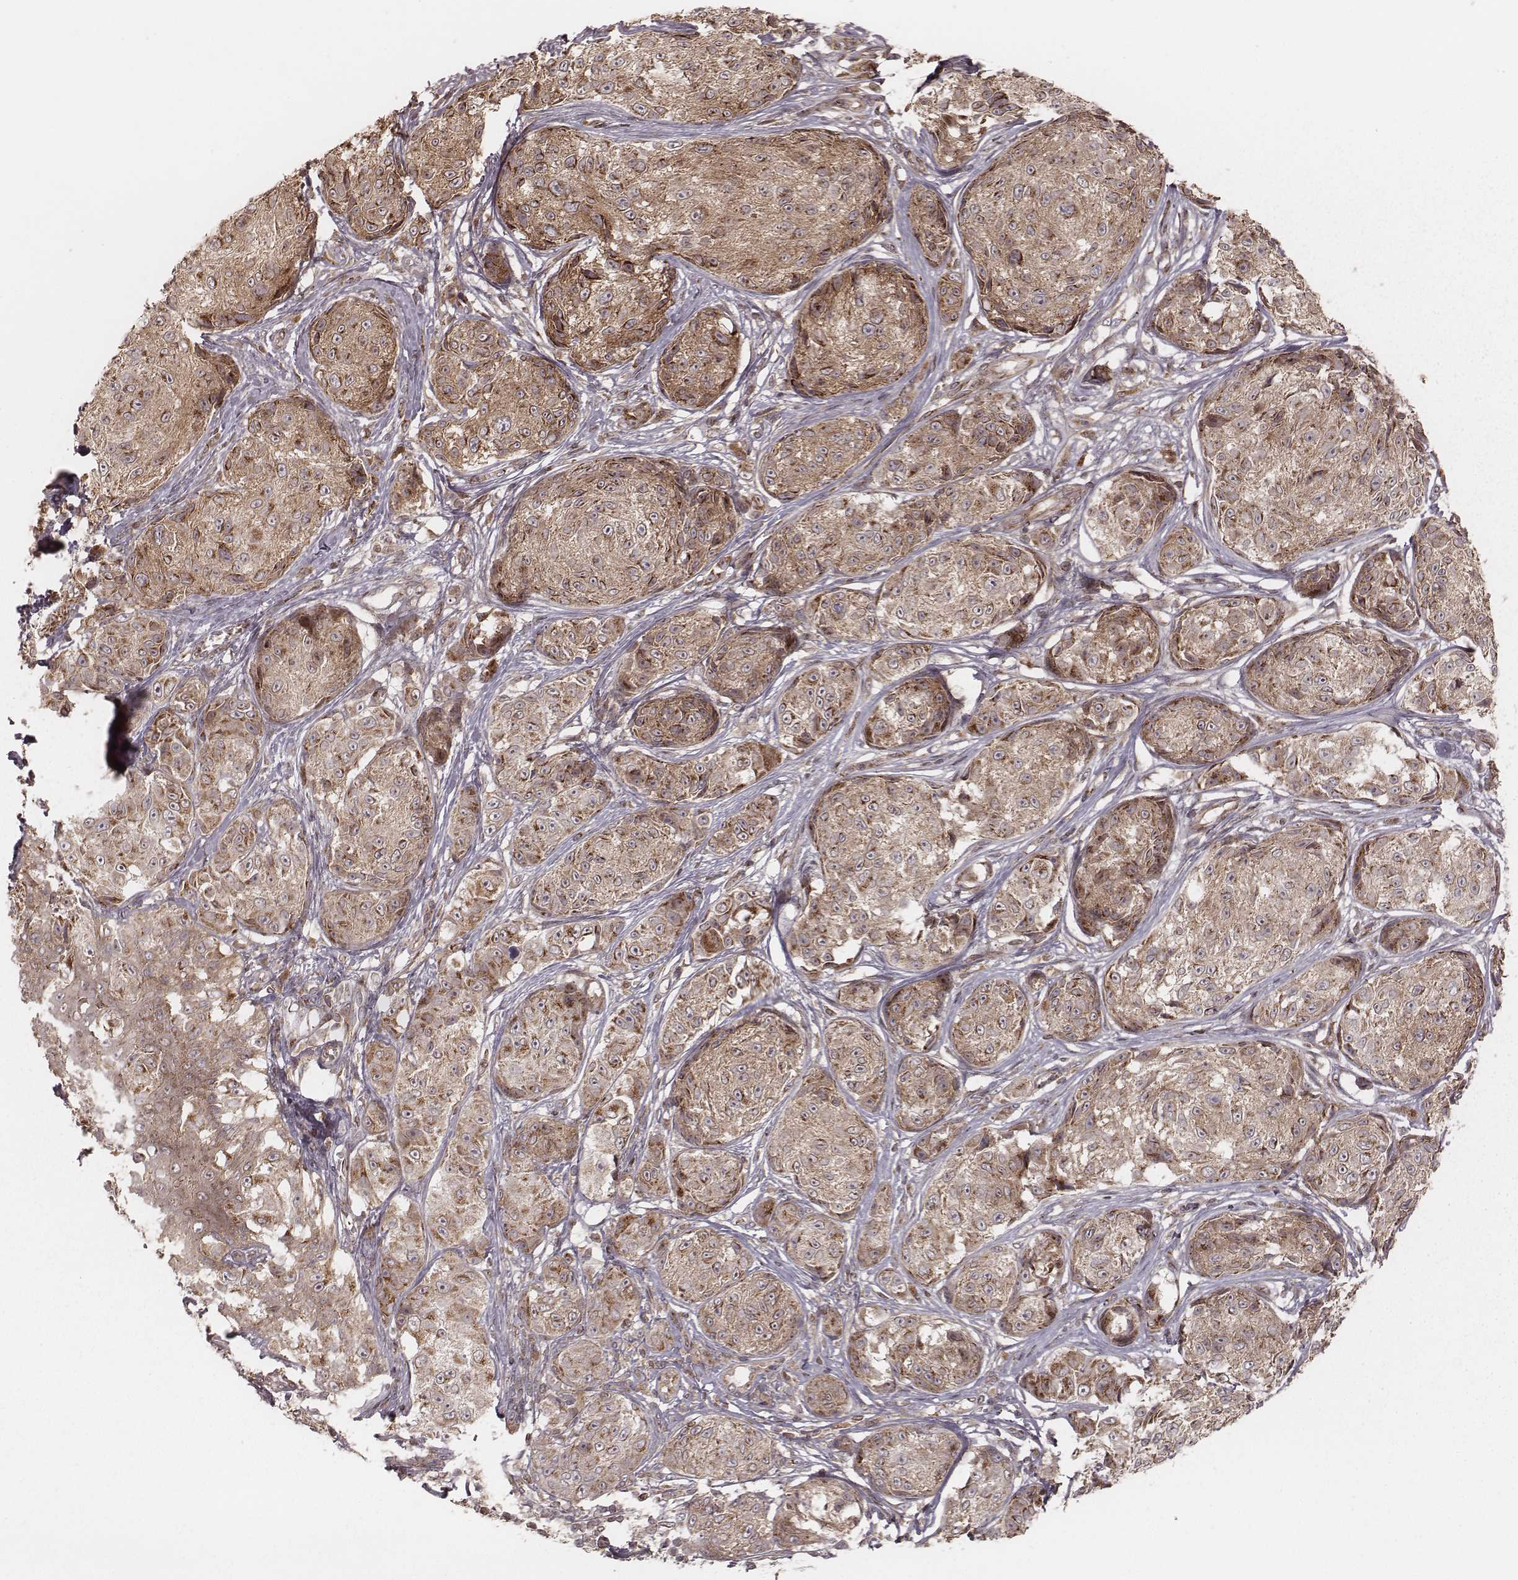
{"staining": {"intensity": "moderate", "quantity": ">75%", "location": "cytoplasmic/membranous"}, "tissue": "melanoma", "cell_type": "Tumor cells", "image_type": "cancer", "snomed": [{"axis": "morphology", "description": "Malignant melanoma, NOS"}, {"axis": "topography", "description": "Skin"}], "caption": "High-magnification brightfield microscopy of melanoma stained with DAB (brown) and counterstained with hematoxylin (blue). tumor cells exhibit moderate cytoplasmic/membranous expression is identified in approximately>75% of cells. The protein is stained brown, and the nuclei are stained in blue (DAB IHC with brightfield microscopy, high magnification).", "gene": "MYO19", "patient": {"sex": "male", "age": 61}}